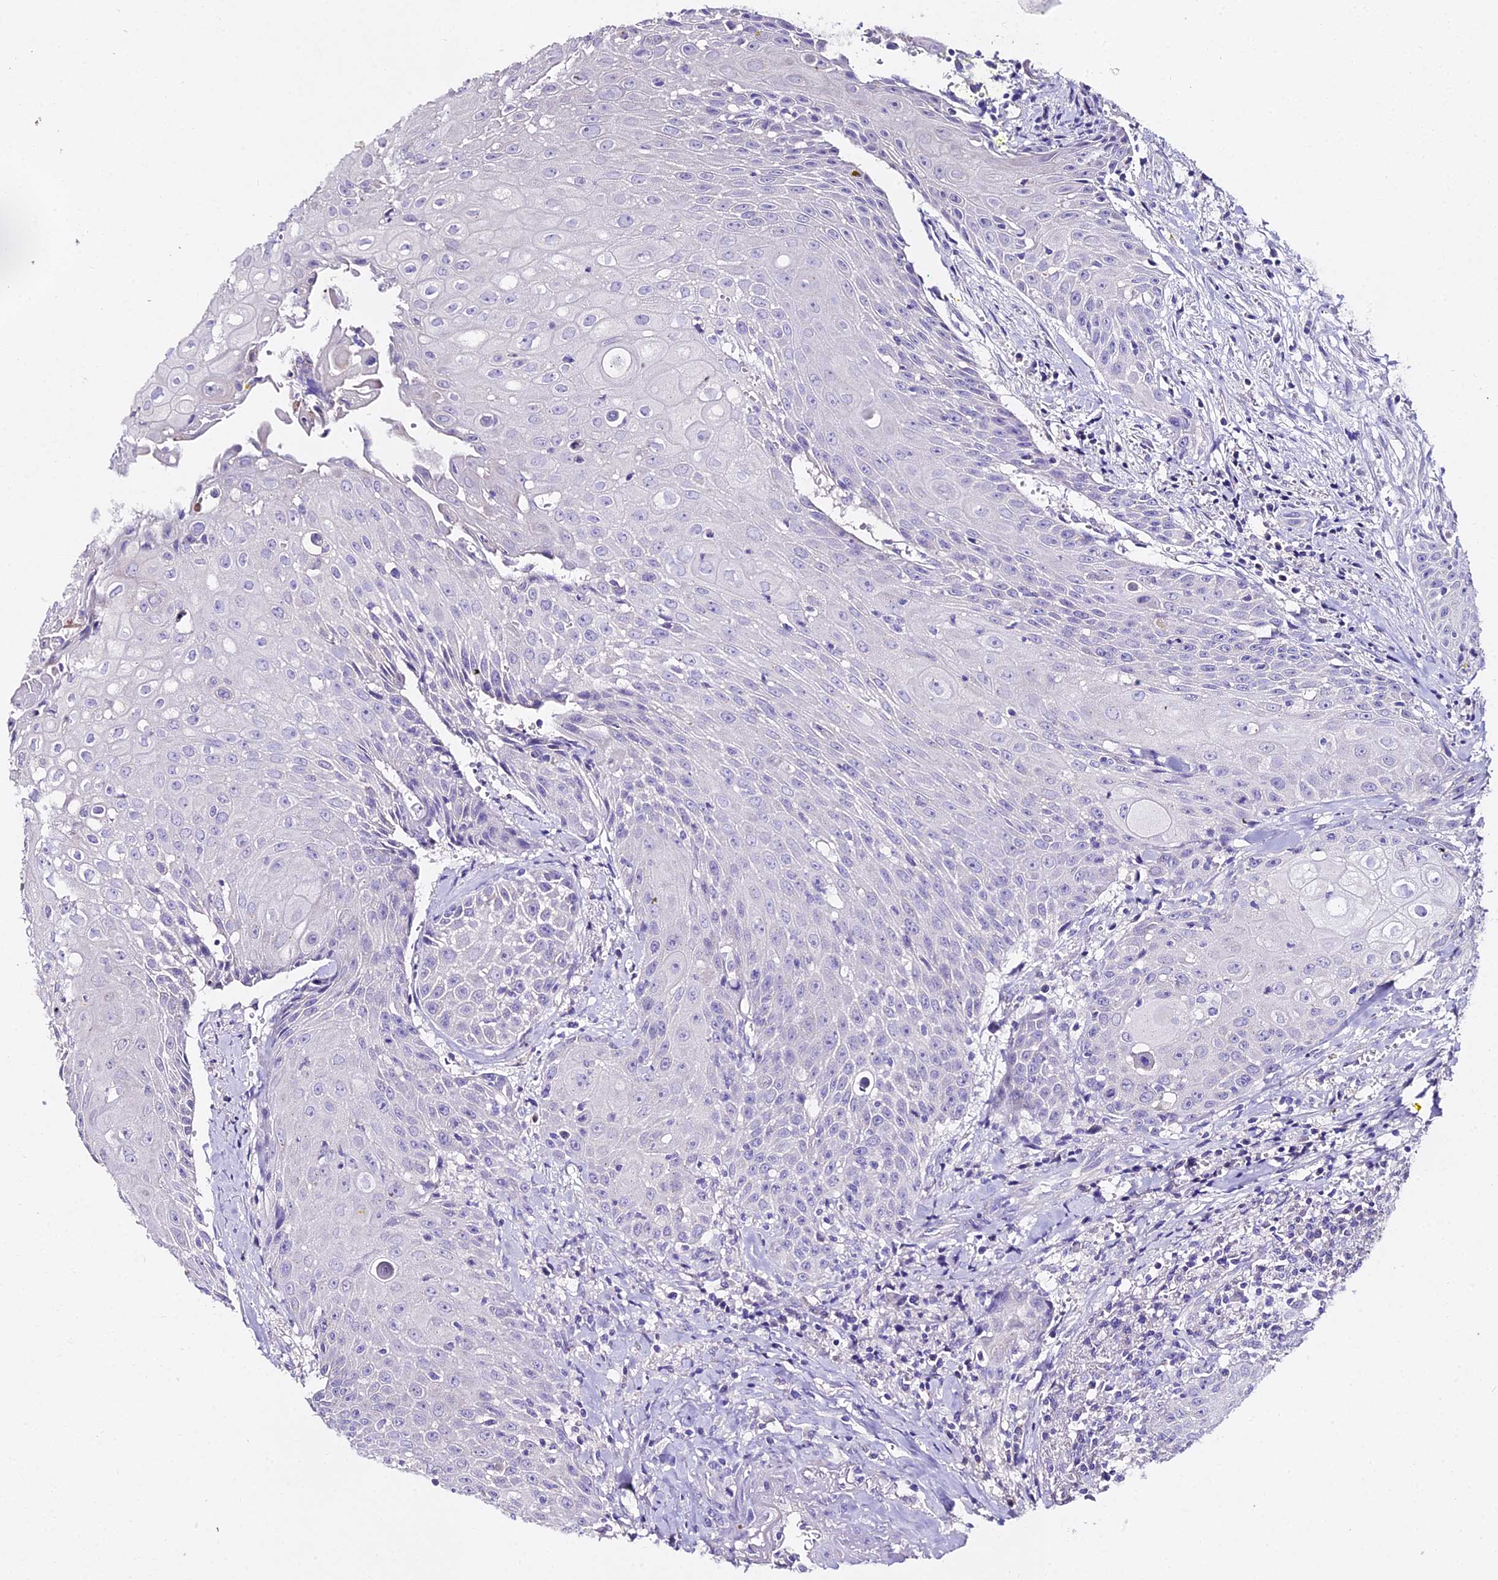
{"staining": {"intensity": "negative", "quantity": "none", "location": "none"}, "tissue": "head and neck cancer", "cell_type": "Tumor cells", "image_type": "cancer", "snomed": [{"axis": "morphology", "description": "Squamous cell carcinoma, NOS"}, {"axis": "topography", "description": "Oral tissue"}, {"axis": "topography", "description": "Head-Neck"}], "caption": "Tumor cells are negative for protein expression in human head and neck squamous cell carcinoma. Nuclei are stained in blue.", "gene": "GLYAT", "patient": {"sex": "female", "age": 82}}